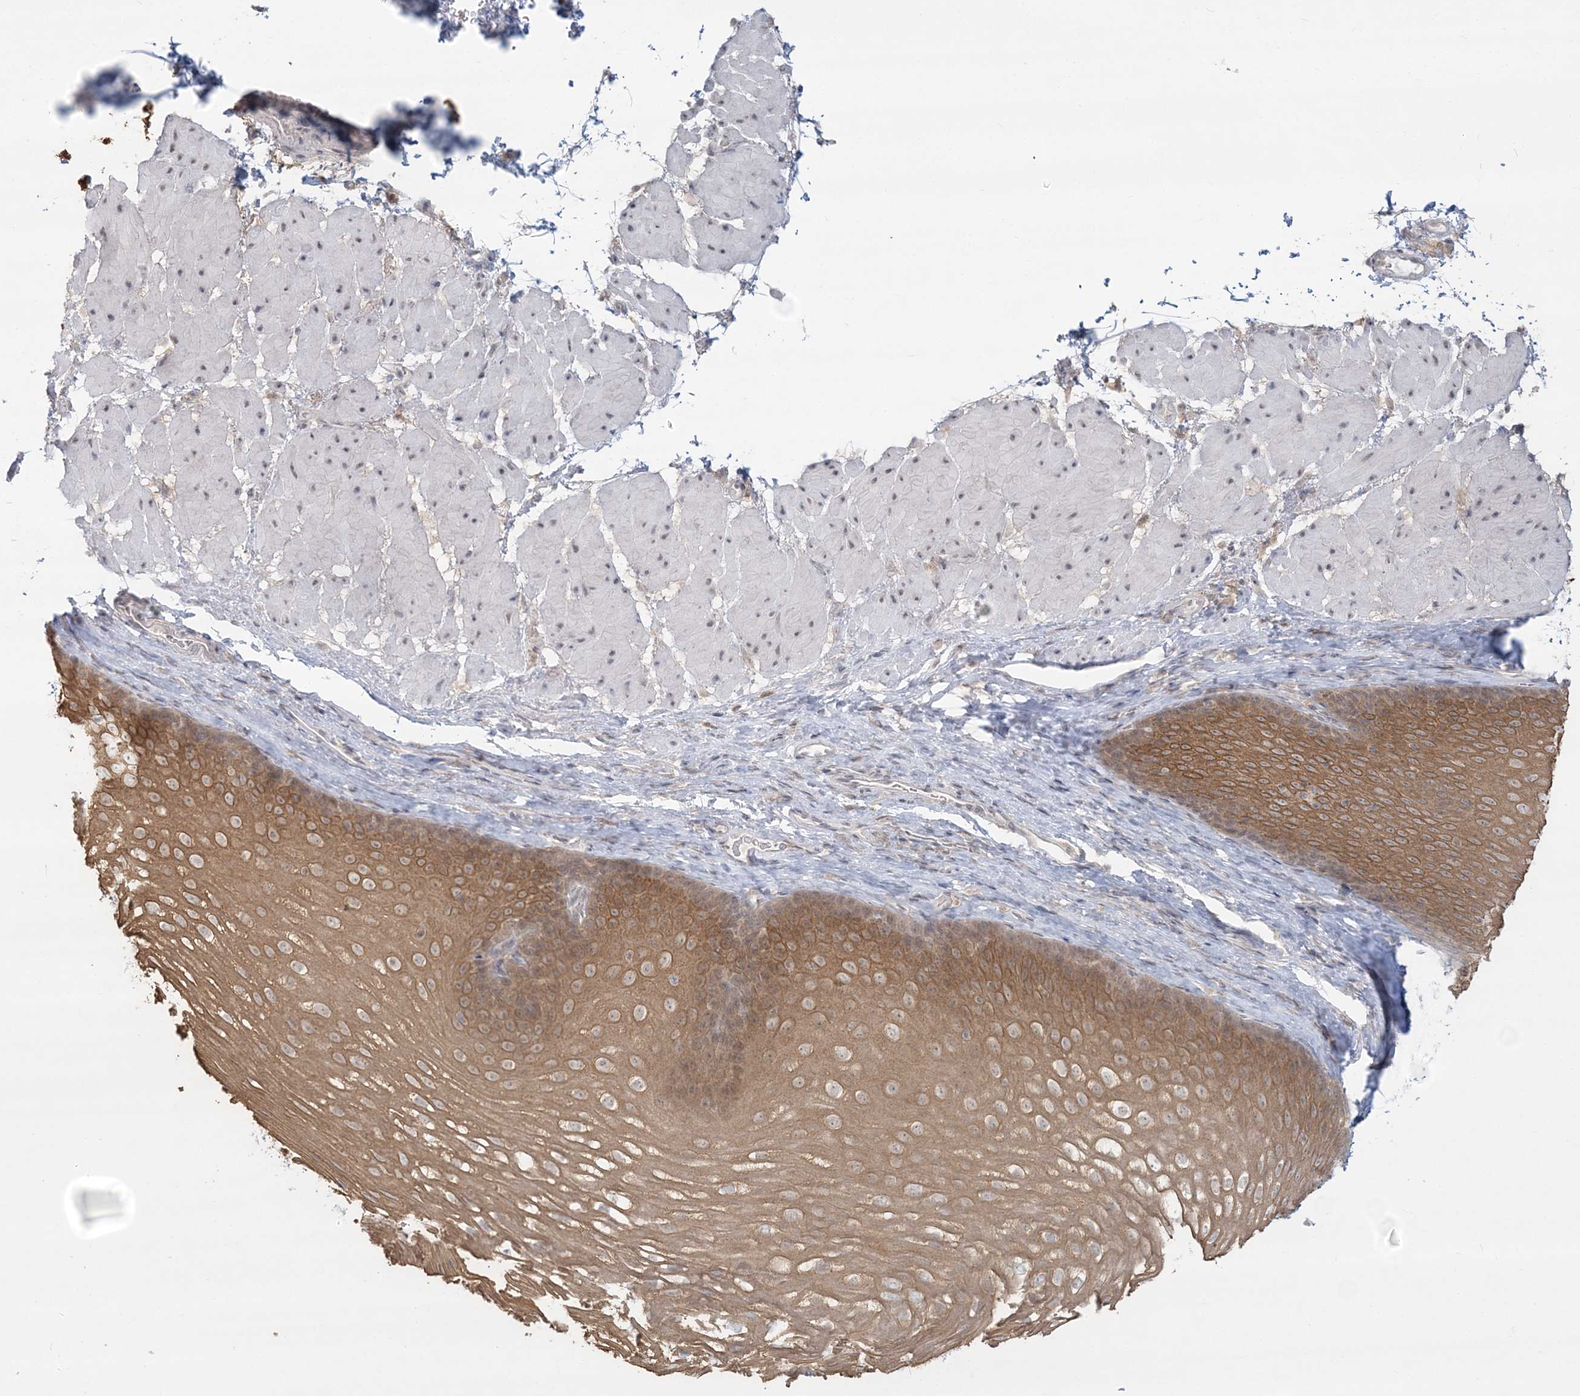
{"staining": {"intensity": "moderate", "quantity": ">75%", "location": "cytoplasmic/membranous"}, "tissue": "esophagus", "cell_type": "Squamous epithelial cells", "image_type": "normal", "snomed": [{"axis": "morphology", "description": "Normal tissue, NOS"}, {"axis": "topography", "description": "Esophagus"}], "caption": "Immunohistochemistry (IHC) micrograph of normal human esophagus stained for a protein (brown), which demonstrates medium levels of moderate cytoplasmic/membranous expression in approximately >75% of squamous epithelial cells.", "gene": "ANKS1A", "patient": {"sex": "female", "age": 66}}